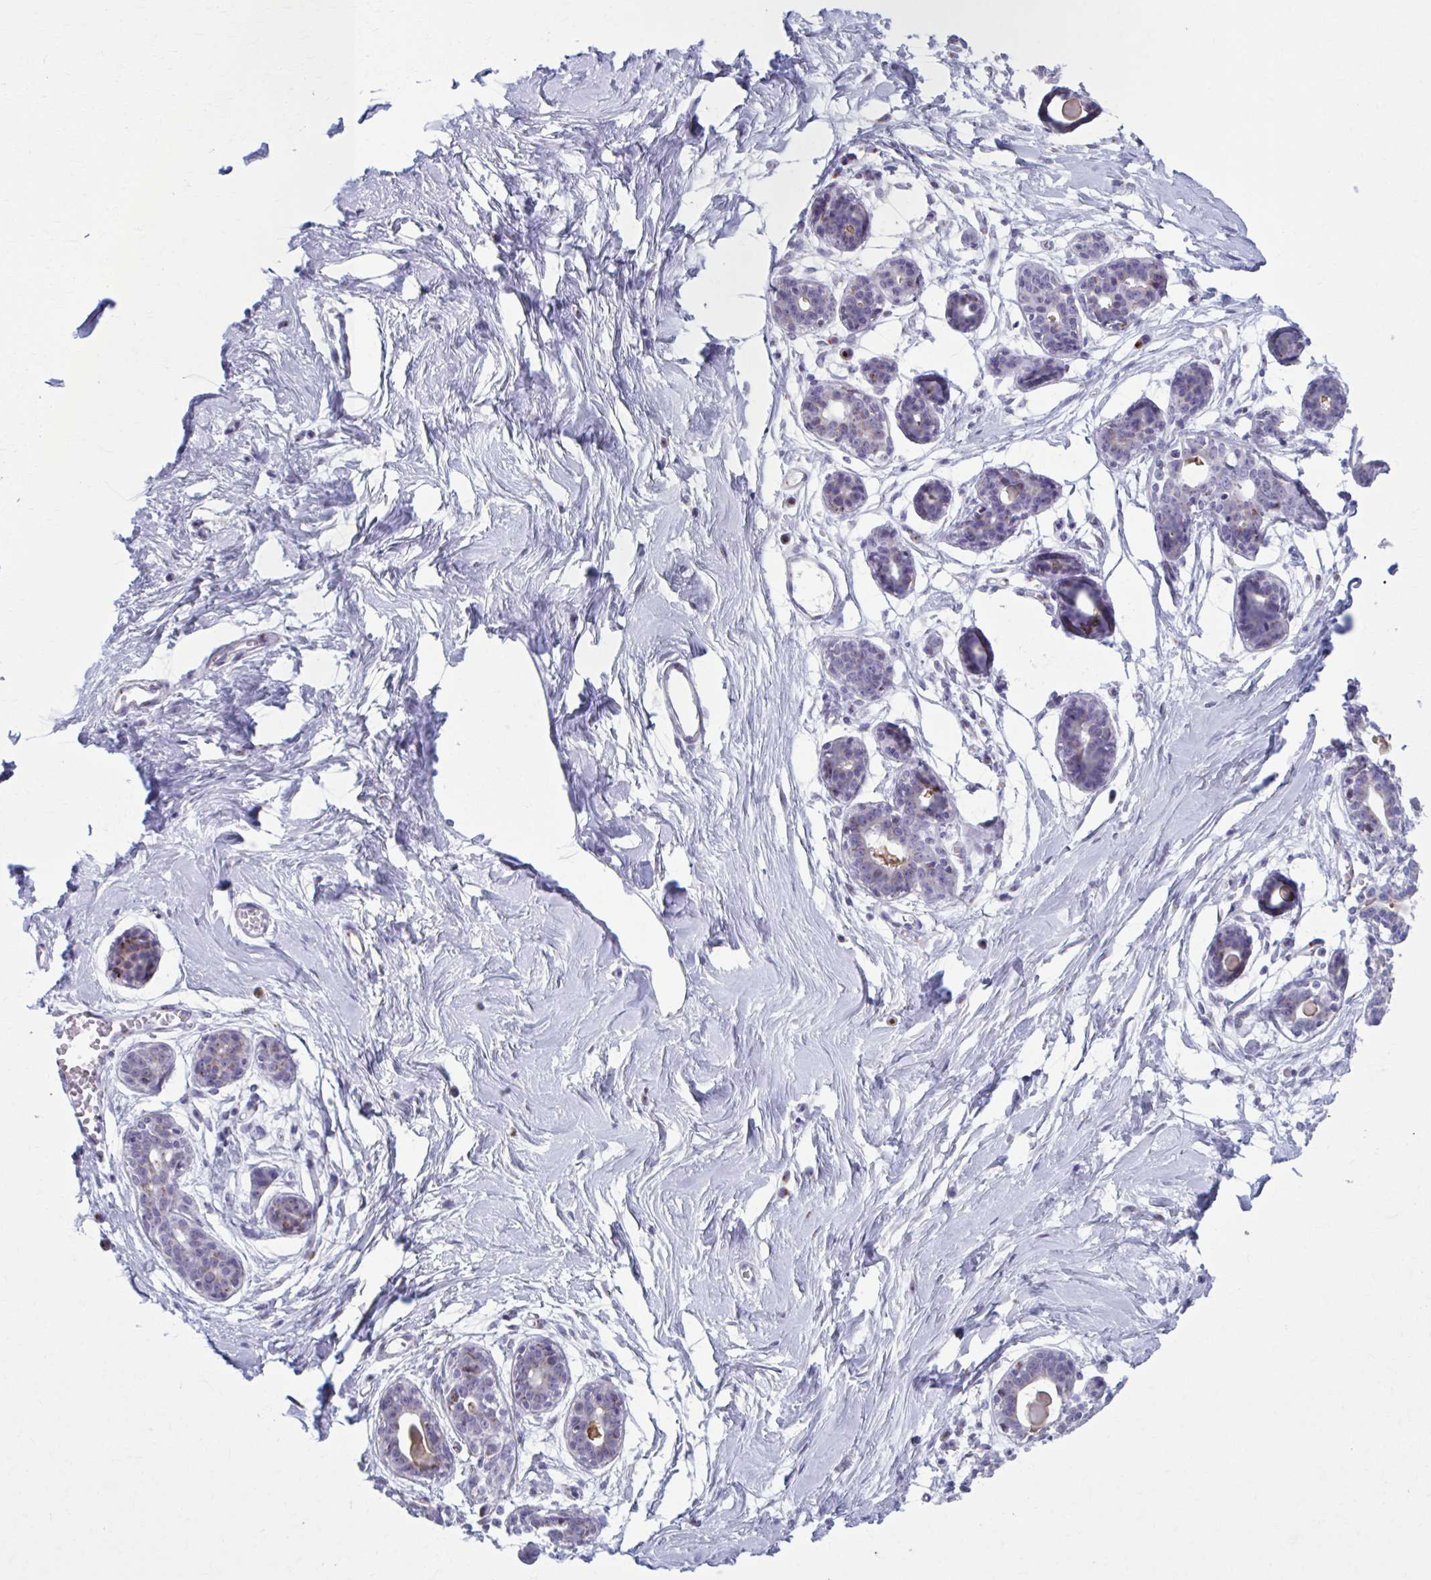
{"staining": {"intensity": "negative", "quantity": "none", "location": "none"}, "tissue": "breast", "cell_type": "Adipocytes", "image_type": "normal", "snomed": [{"axis": "morphology", "description": "Normal tissue, NOS"}, {"axis": "topography", "description": "Breast"}], "caption": "The photomicrograph reveals no staining of adipocytes in normal breast. The staining is performed using DAB (3,3'-diaminobenzidine) brown chromogen with nuclei counter-stained in using hematoxylin.", "gene": "ZNF682", "patient": {"sex": "female", "age": 45}}